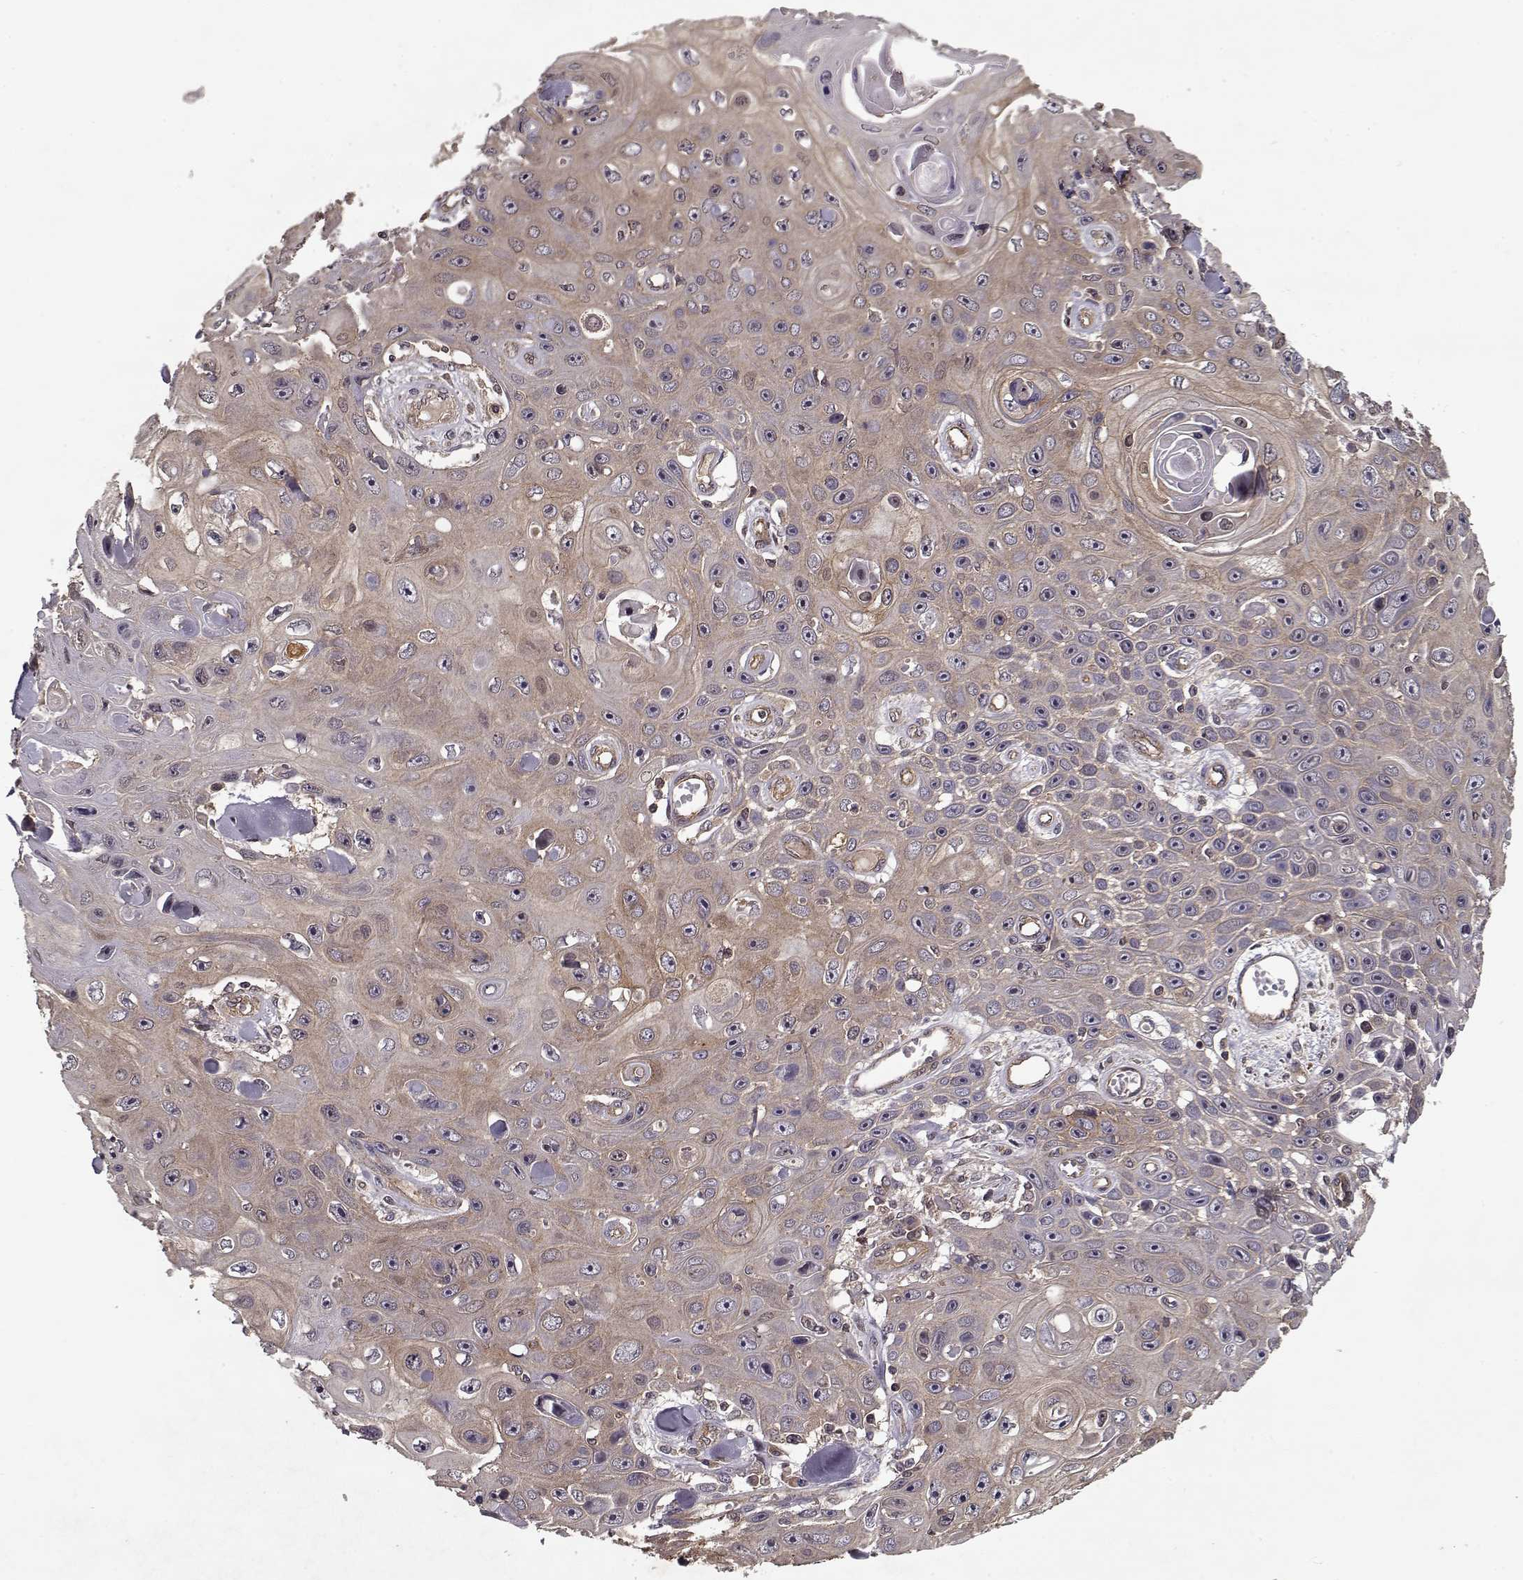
{"staining": {"intensity": "weak", "quantity": ">75%", "location": "cytoplasmic/membranous"}, "tissue": "skin cancer", "cell_type": "Tumor cells", "image_type": "cancer", "snomed": [{"axis": "morphology", "description": "Squamous cell carcinoma, NOS"}, {"axis": "topography", "description": "Skin"}], "caption": "This histopathology image shows IHC staining of human squamous cell carcinoma (skin), with low weak cytoplasmic/membranous positivity in about >75% of tumor cells.", "gene": "PPP1R12A", "patient": {"sex": "male", "age": 82}}